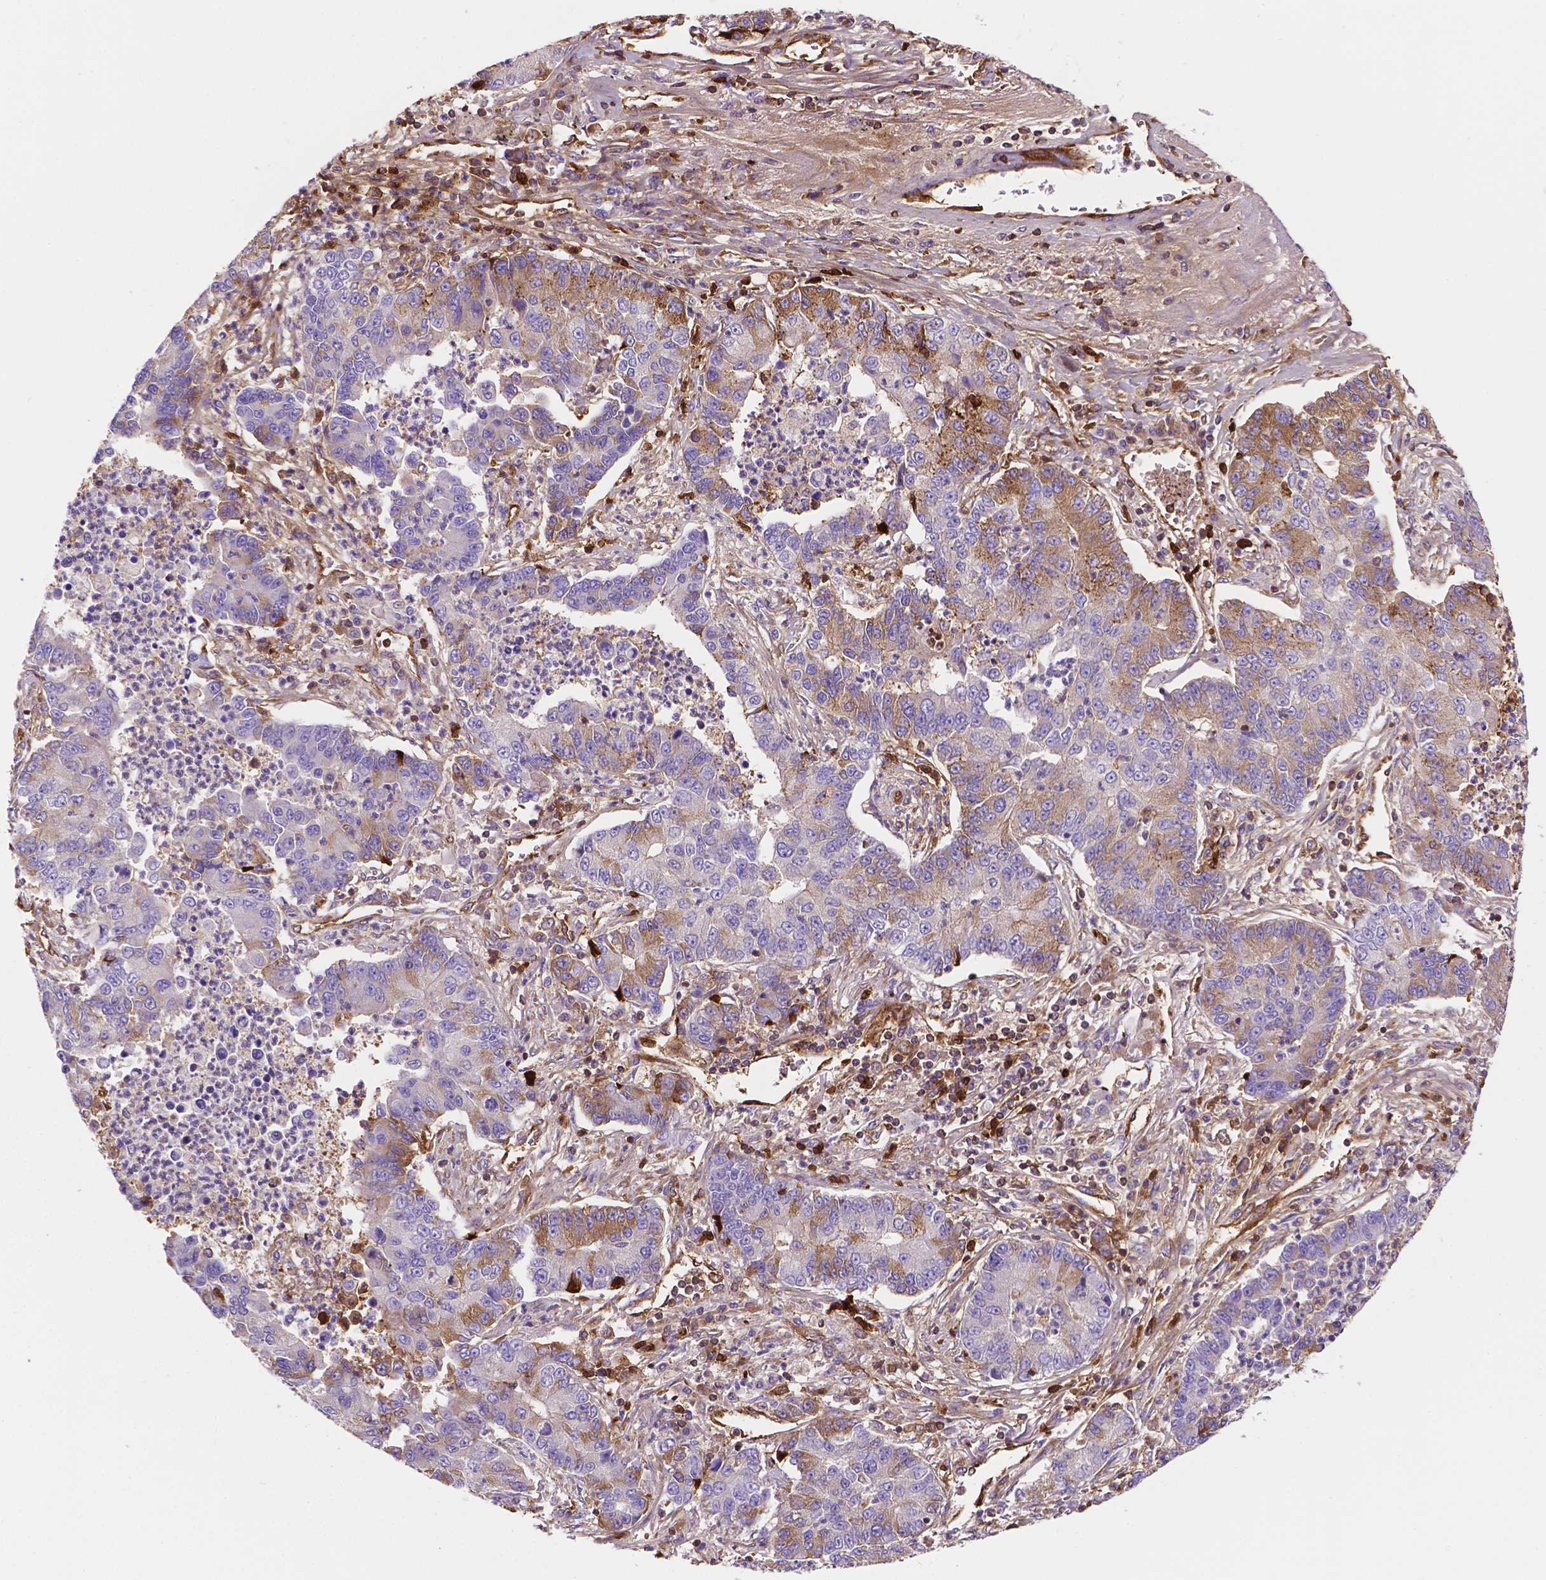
{"staining": {"intensity": "moderate", "quantity": "<25%", "location": "cytoplasmic/membranous"}, "tissue": "lung cancer", "cell_type": "Tumor cells", "image_type": "cancer", "snomed": [{"axis": "morphology", "description": "Adenocarcinoma, NOS"}, {"axis": "topography", "description": "Lung"}], "caption": "Protein staining by immunohistochemistry exhibits moderate cytoplasmic/membranous positivity in approximately <25% of tumor cells in lung adenocarcinoma. The staining was performed using DAB (3,3'-diaminobenzidine) to visualize the protein expression in brown, while the nuclei were stained in blue with hematoxylin (Magnification: 20x).", "gene": "DCN", "patient": {"sex": "female", "age": 57}}